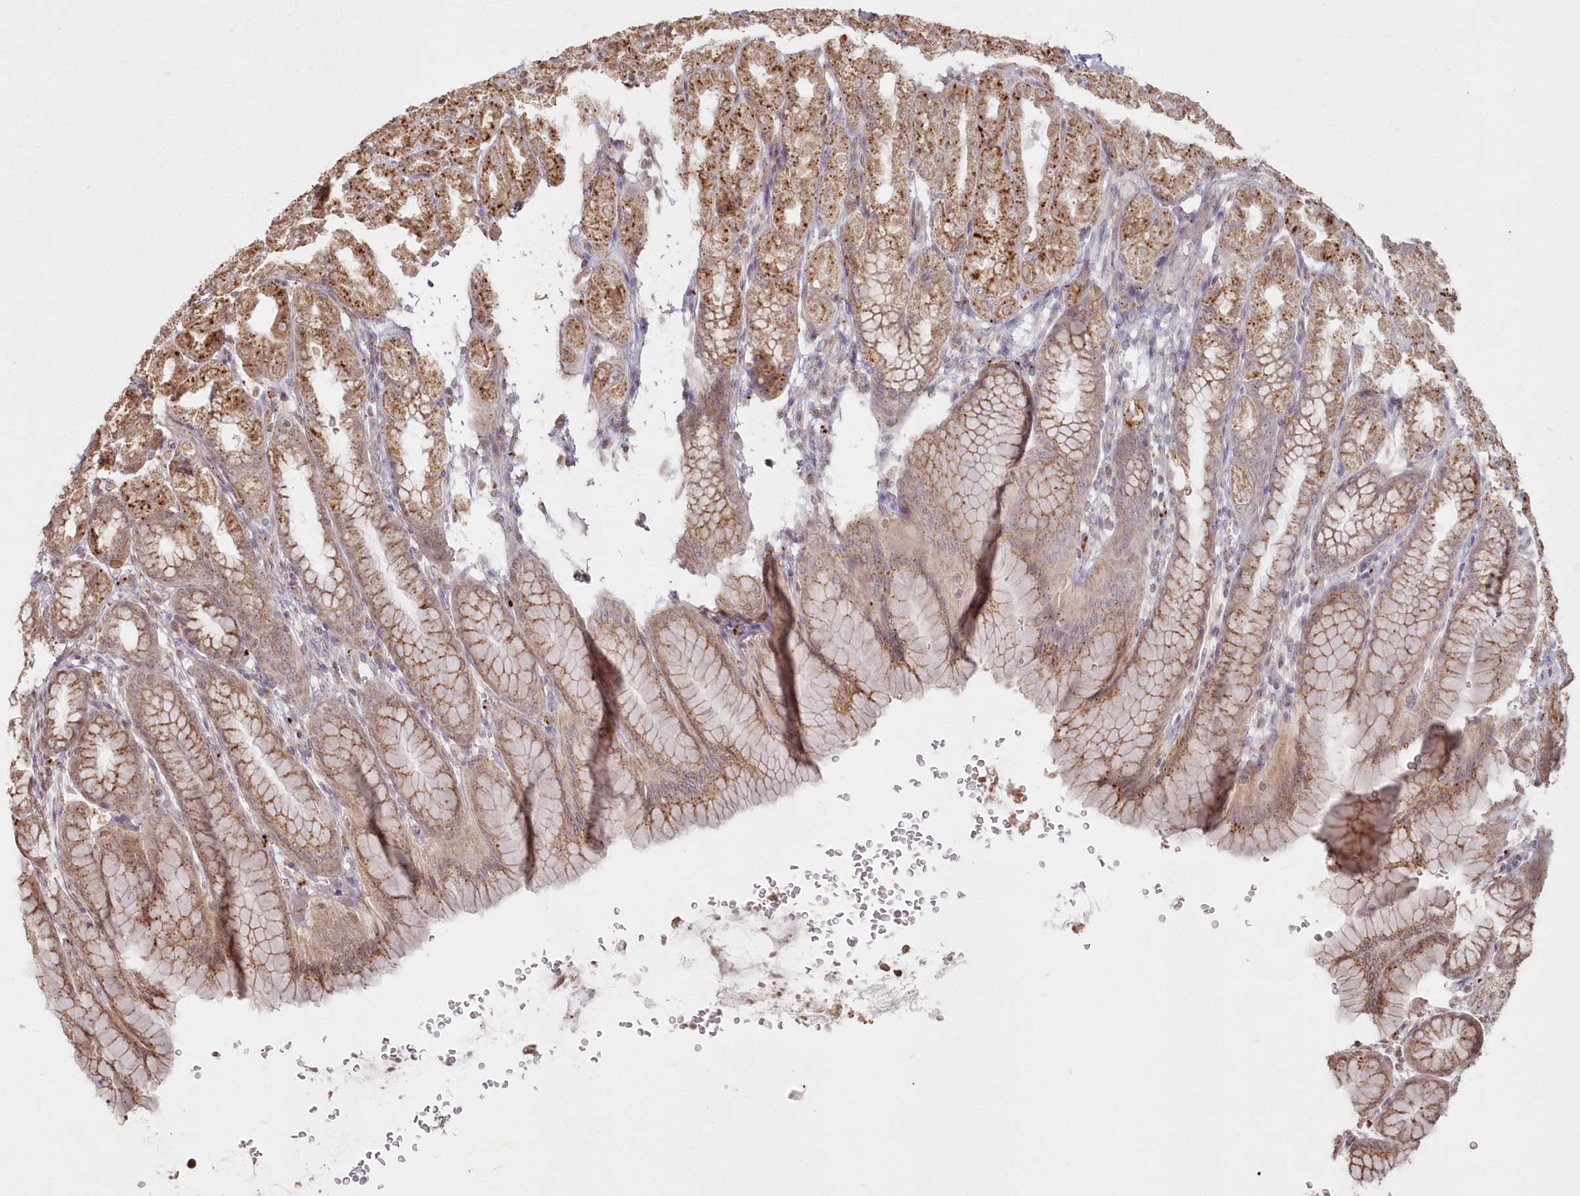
{"staining": {"intensity": "moderate", "quantity": ">75%", "location": "cytoplasmic/membranous"}, "tissue": "stomach", "cell_type": "Glandular cells", "image_type": "normal", "snomed": [{"axis": "morphology", "description": "Normal tissue, NOS"}, {"axis": "topography", "description": "Stomach"}], "caption": "Immunohistochemistry histopathology image of normal stomach: stomach stained using immunohistochemistry shows medium levels of moderate protein expression localized specifically in the cytoplasmic/membranous of glandular cells, appearing as a cytoplasmic/membranous brown color.", "gene": "ARSB", "patient": {"sex": "male", "age": 42}}